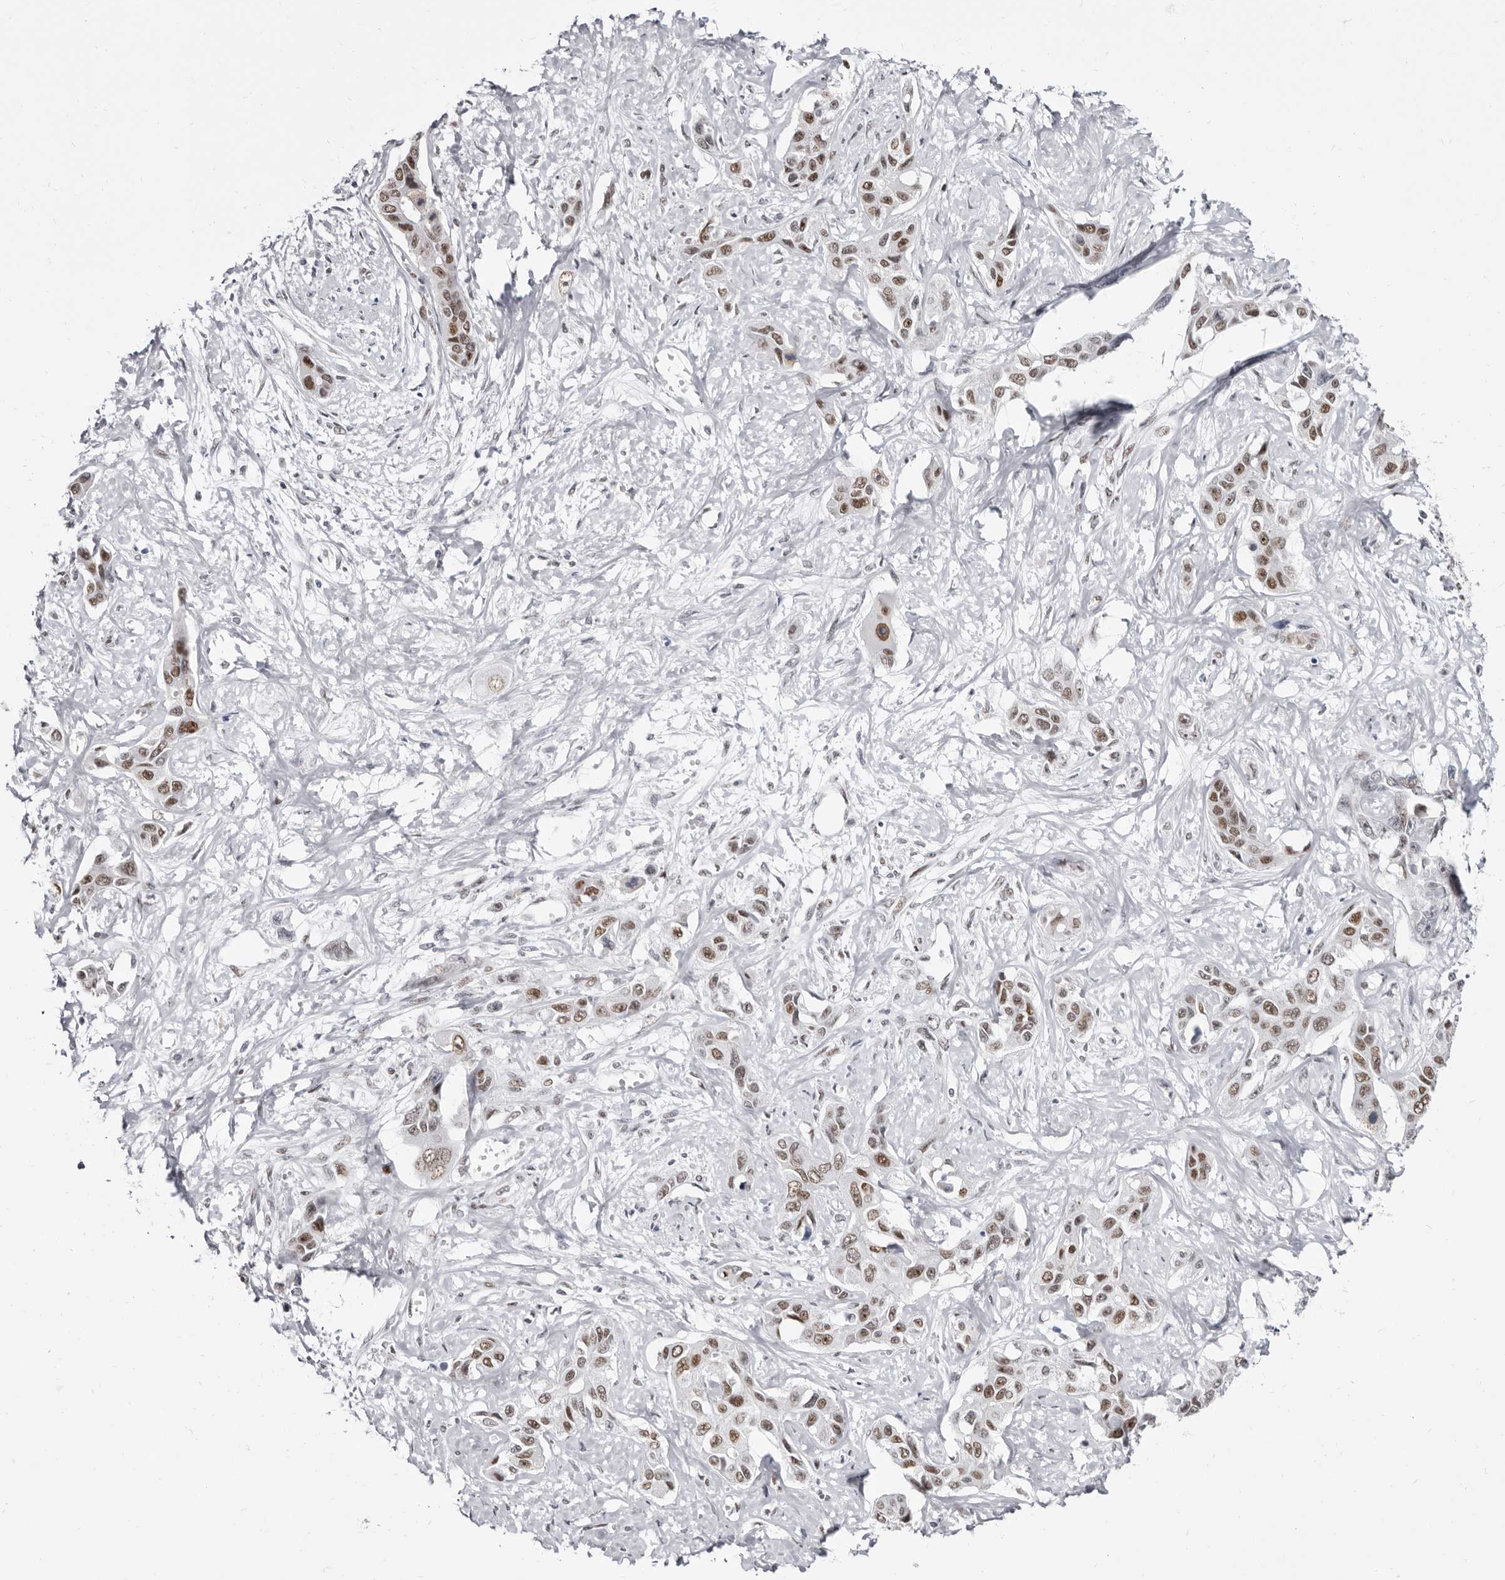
{"staining": {"intensity": "moderate", "quantity": ">75%", "location": "nuclear"}, "tissue": "liver cancer", "cell_type": "Tumor cells", "image_type": "cancer", "snomed": [{"axis": "morphology", "description": "Cholangiocarcinoma"}, {"axis": "topography", "description": "Liver"}], "caption": "Immunohistochemistry of human liver cancer reveals medium levels of moderate nuclear staining in approximately >75% of tumor cells. The staining was performed using DAB (3,3'-diaminobenzidine), with brown indicating positive protein expression. Nuclei are stained blue with hematoxylin.", "gene": "ZNF326", "patient": {"sex": "male", "age": 59}}